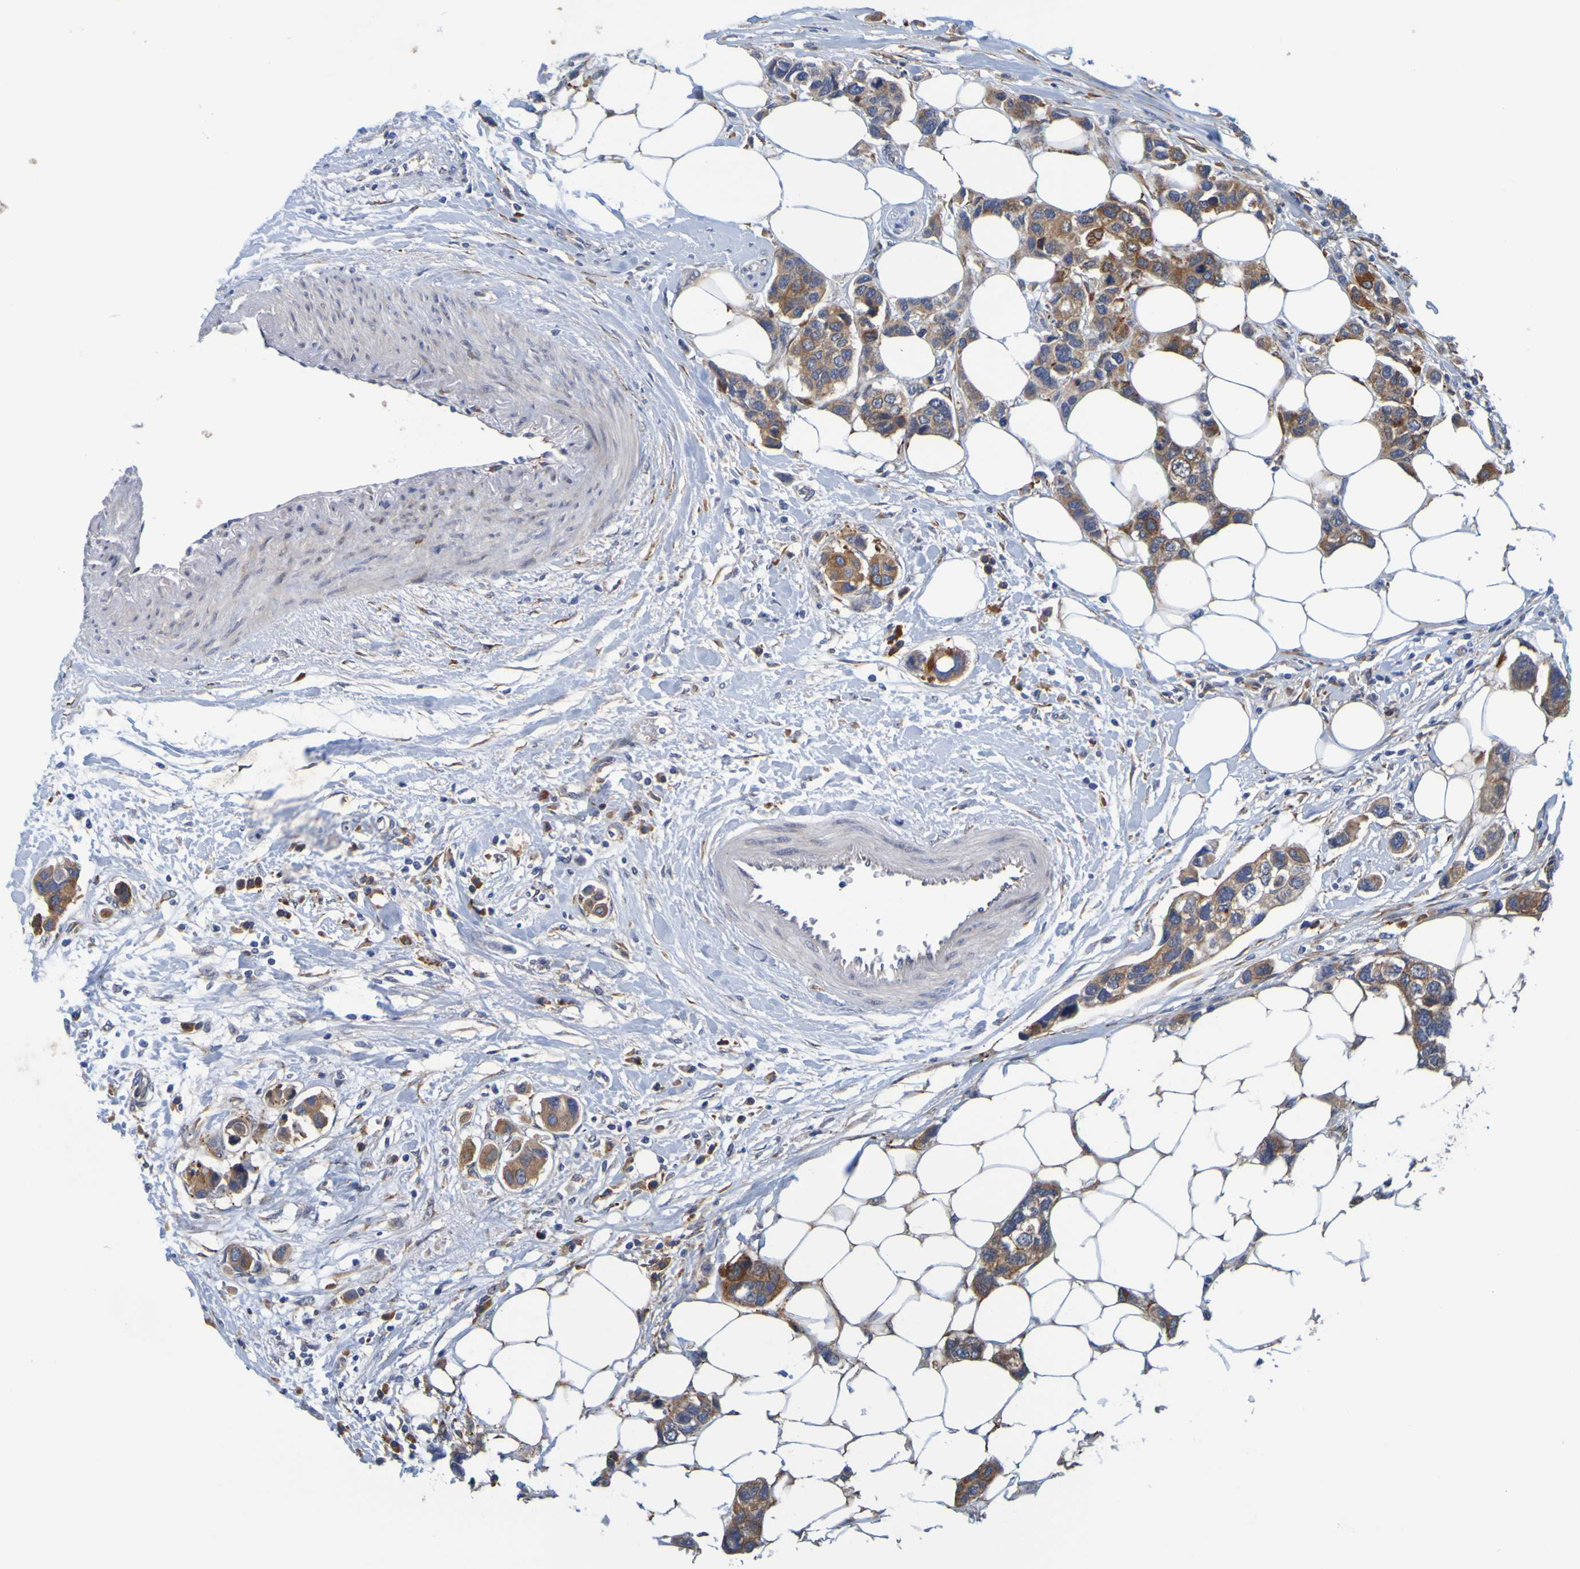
{"staining": {"intensity": "strong", "quantity": ">75%", "location": "cytoplasmic/membranous"}, "tissue": "breast cancer", "cell_type": "Tumor cells", "image_type": "cancer", "snomed": [{"axis": "morphology", "description": "Normal tissue, NOS"}, {"axis": "morphology", "description": "Duct carcinoma"}, {"axis": "topography", "description": "Breast"}], "caption": "Brown immunohistochemical staining in human breast cancer (invasive ductal carcinoma) exhibits strong cytoplasmic/membranous expression in approximately >75% of tumor cells. (IHC, brightfield microscopy, high magnification).", "gene": "SIL1", "patient": {"sex": "female", "age": 50}}